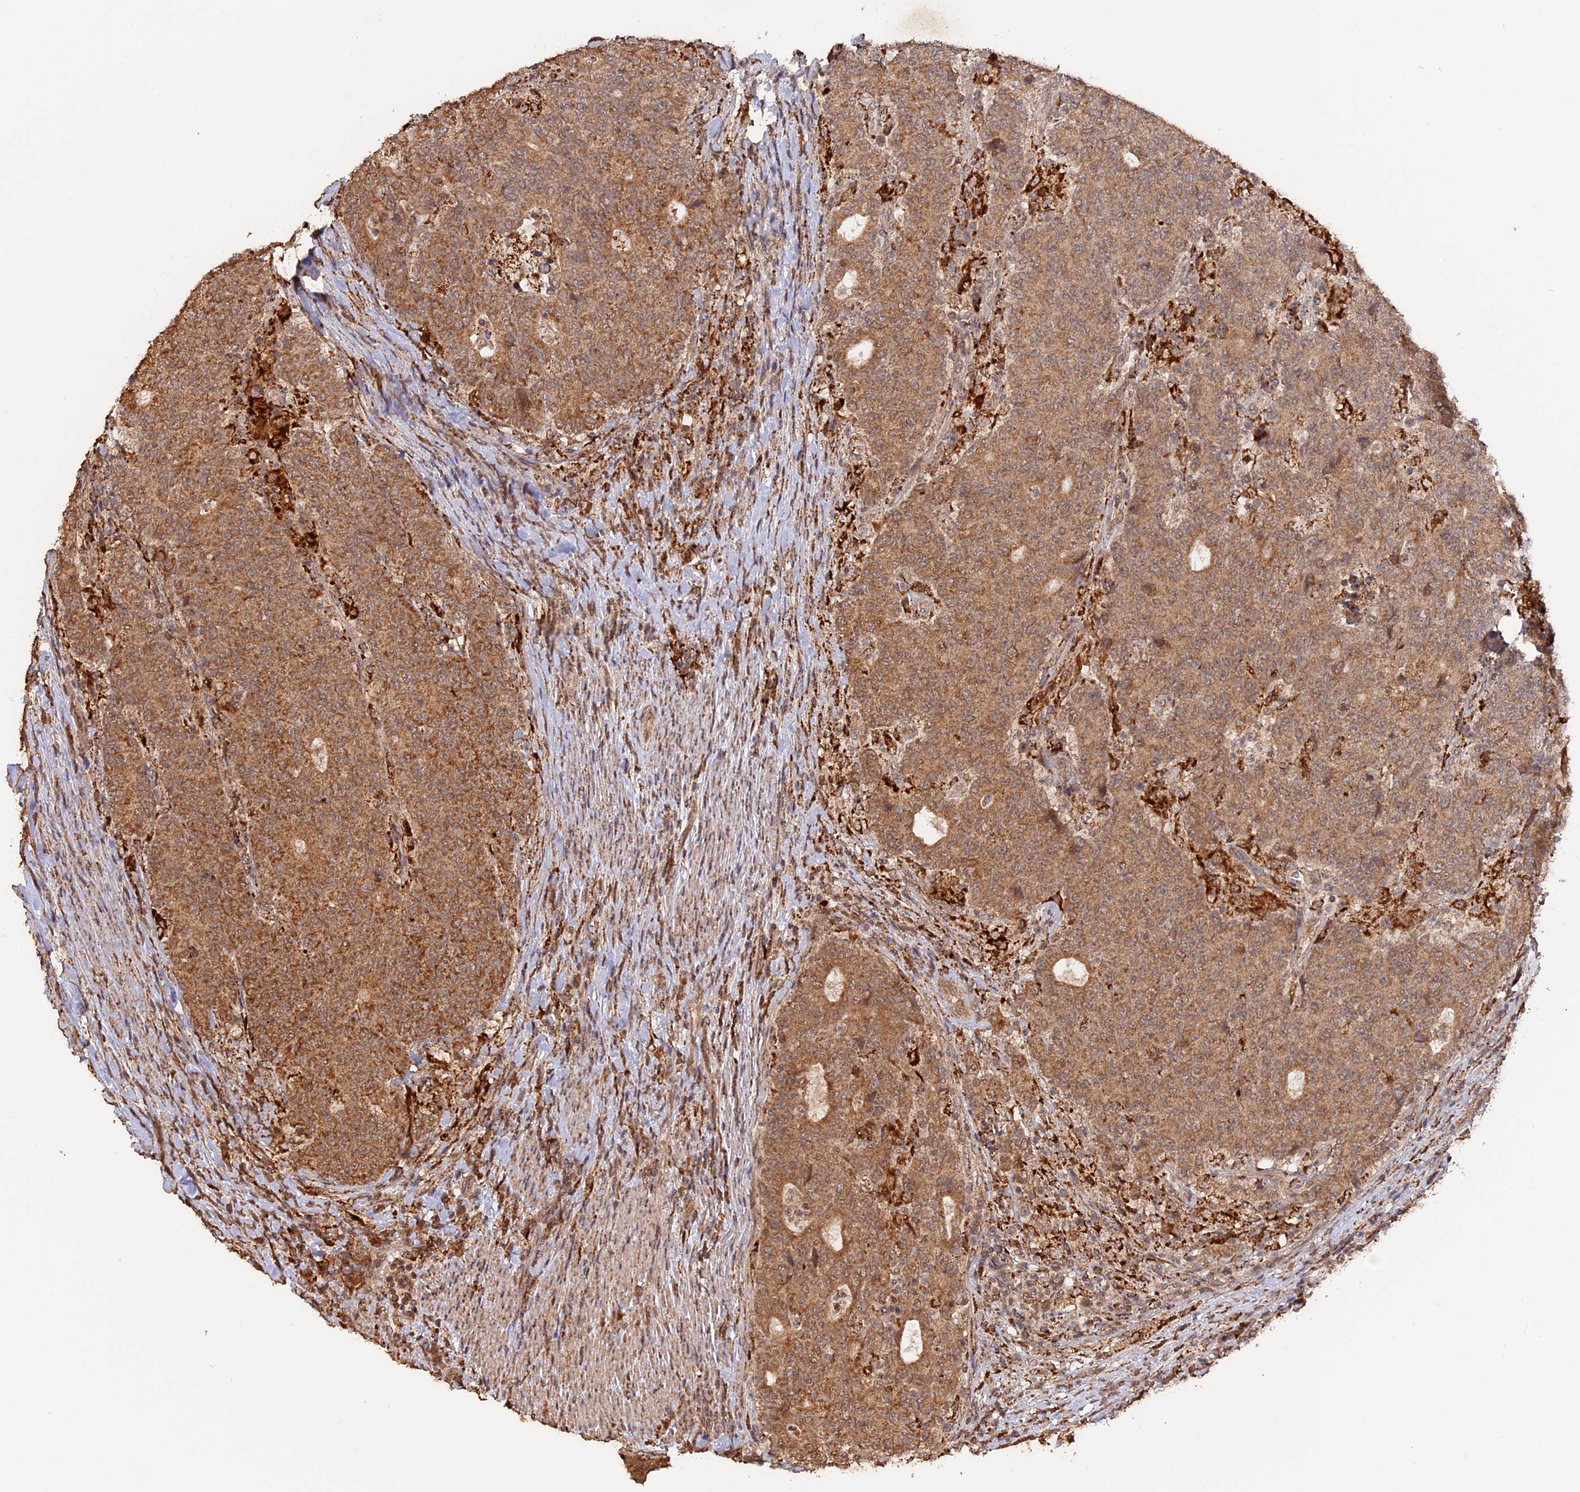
{"staining": {"intensity": "moderate", "quantity": ">75%", "location": "cytoplasmic/membranous"}, "tissue": "colorectal cancer", "cell_type": "Tumor cells", "image_type": "cancer", "snomed": [{"axis": "morphology", "description": "Adenocarcinoma, NOS"}, {"axis": "topography", "description": "Colon"}], "caption": "DAB immunohistochemical staining of colorectal adenocarcinoma displays moderate cytoplasmic/membranous protein expression in approximately >75% of tumor cells.", "gene": "FAM210B", "patient": {"sex": "female", "age": 75}}